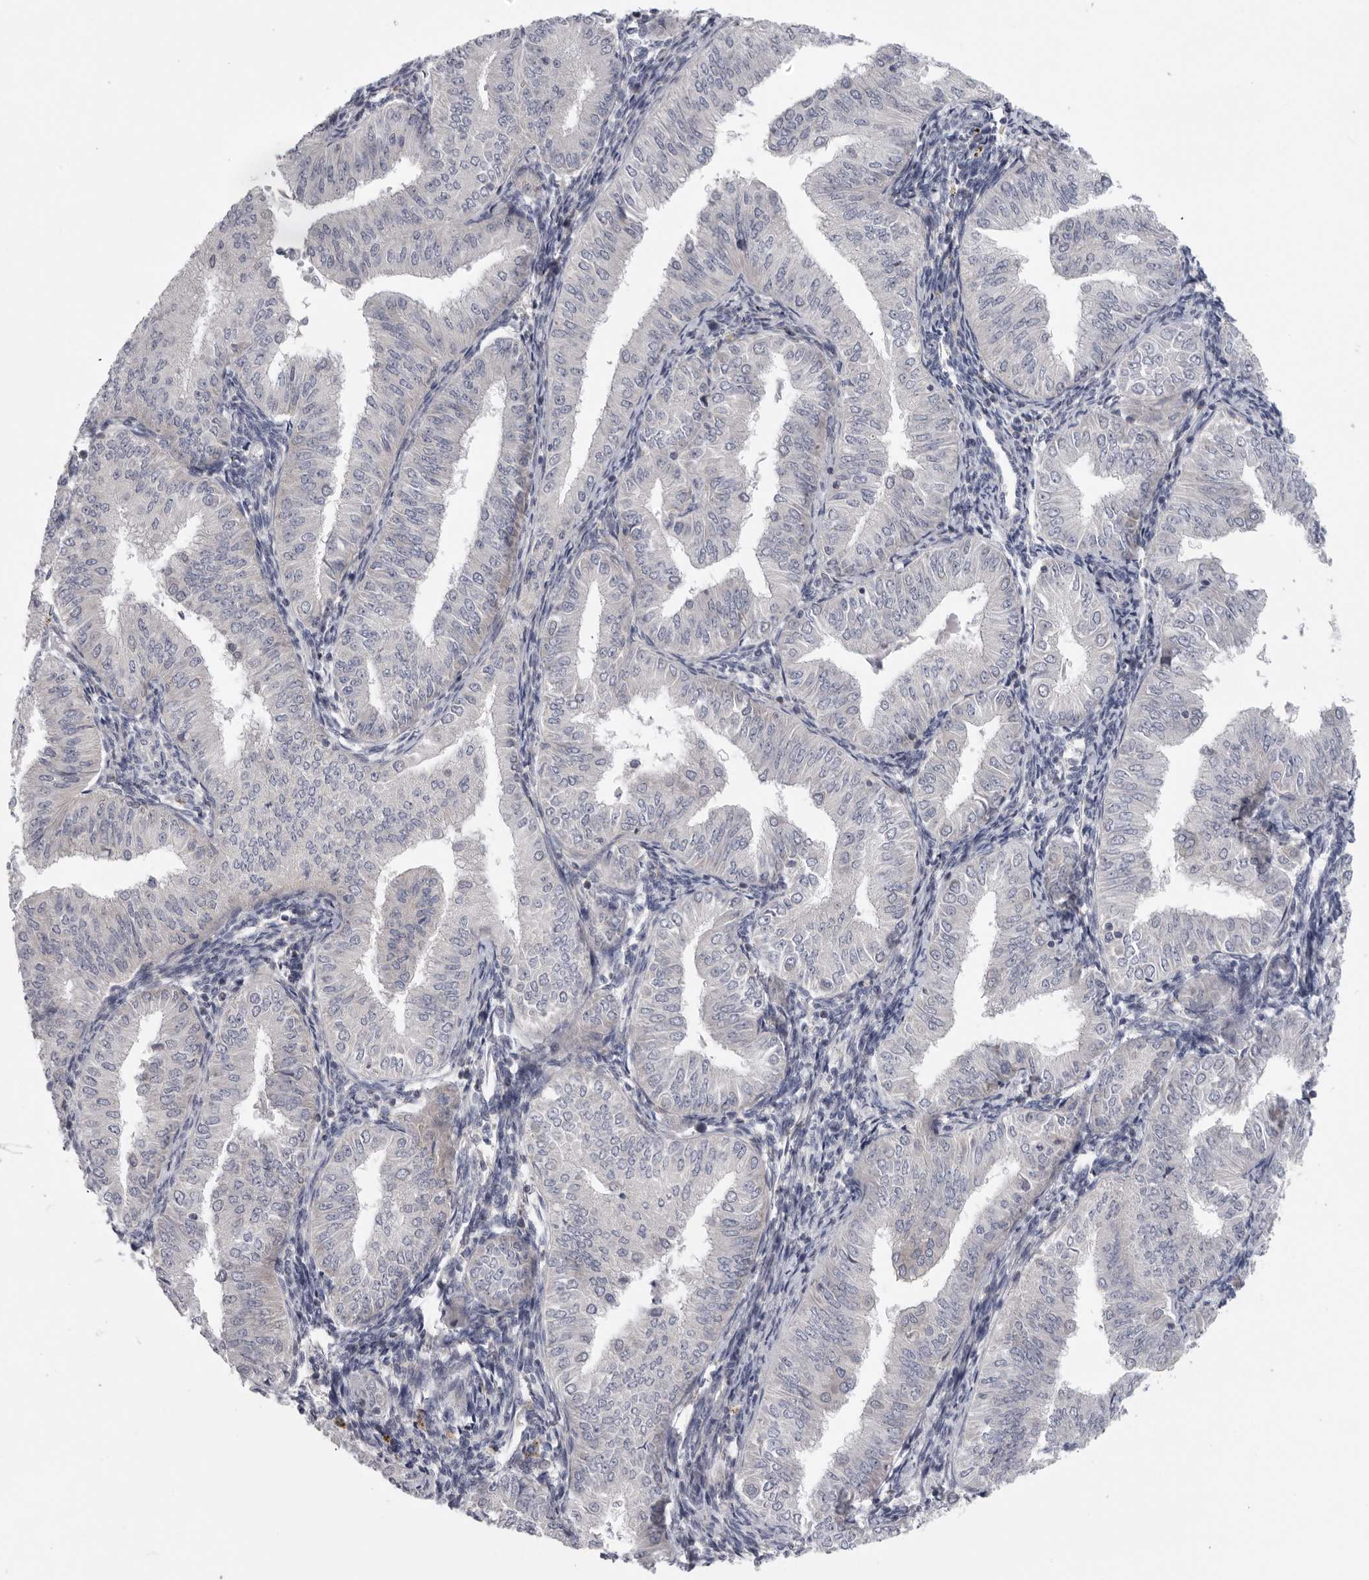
{"staining": {"intensity": "negative", "quantity": "none", "location": "none"}, "tissue": "endometrial cancer", "cell_type": "Tumor cells", "image_type": "cancer", "snomed": [{"axis": "morphology", "description": "Normal tissue, NOS"}, {"axis": "morphology", "description": "Adenocarcinoma, NOS"}, {"axis": "topography", "description": "Endometrium"}], "caption": "Immunohistochemistry (IHC) photomicrograph of neoplastic tissue: human adenocarcinoma (endometrial) stained with DAB shows no significant protein staining in tumor cells. (DAB immunohistochemistry visualized using brightfield microscopy, high magnification).", "gene": "USP24", "patient": {"sex": "female", "age": 53}}